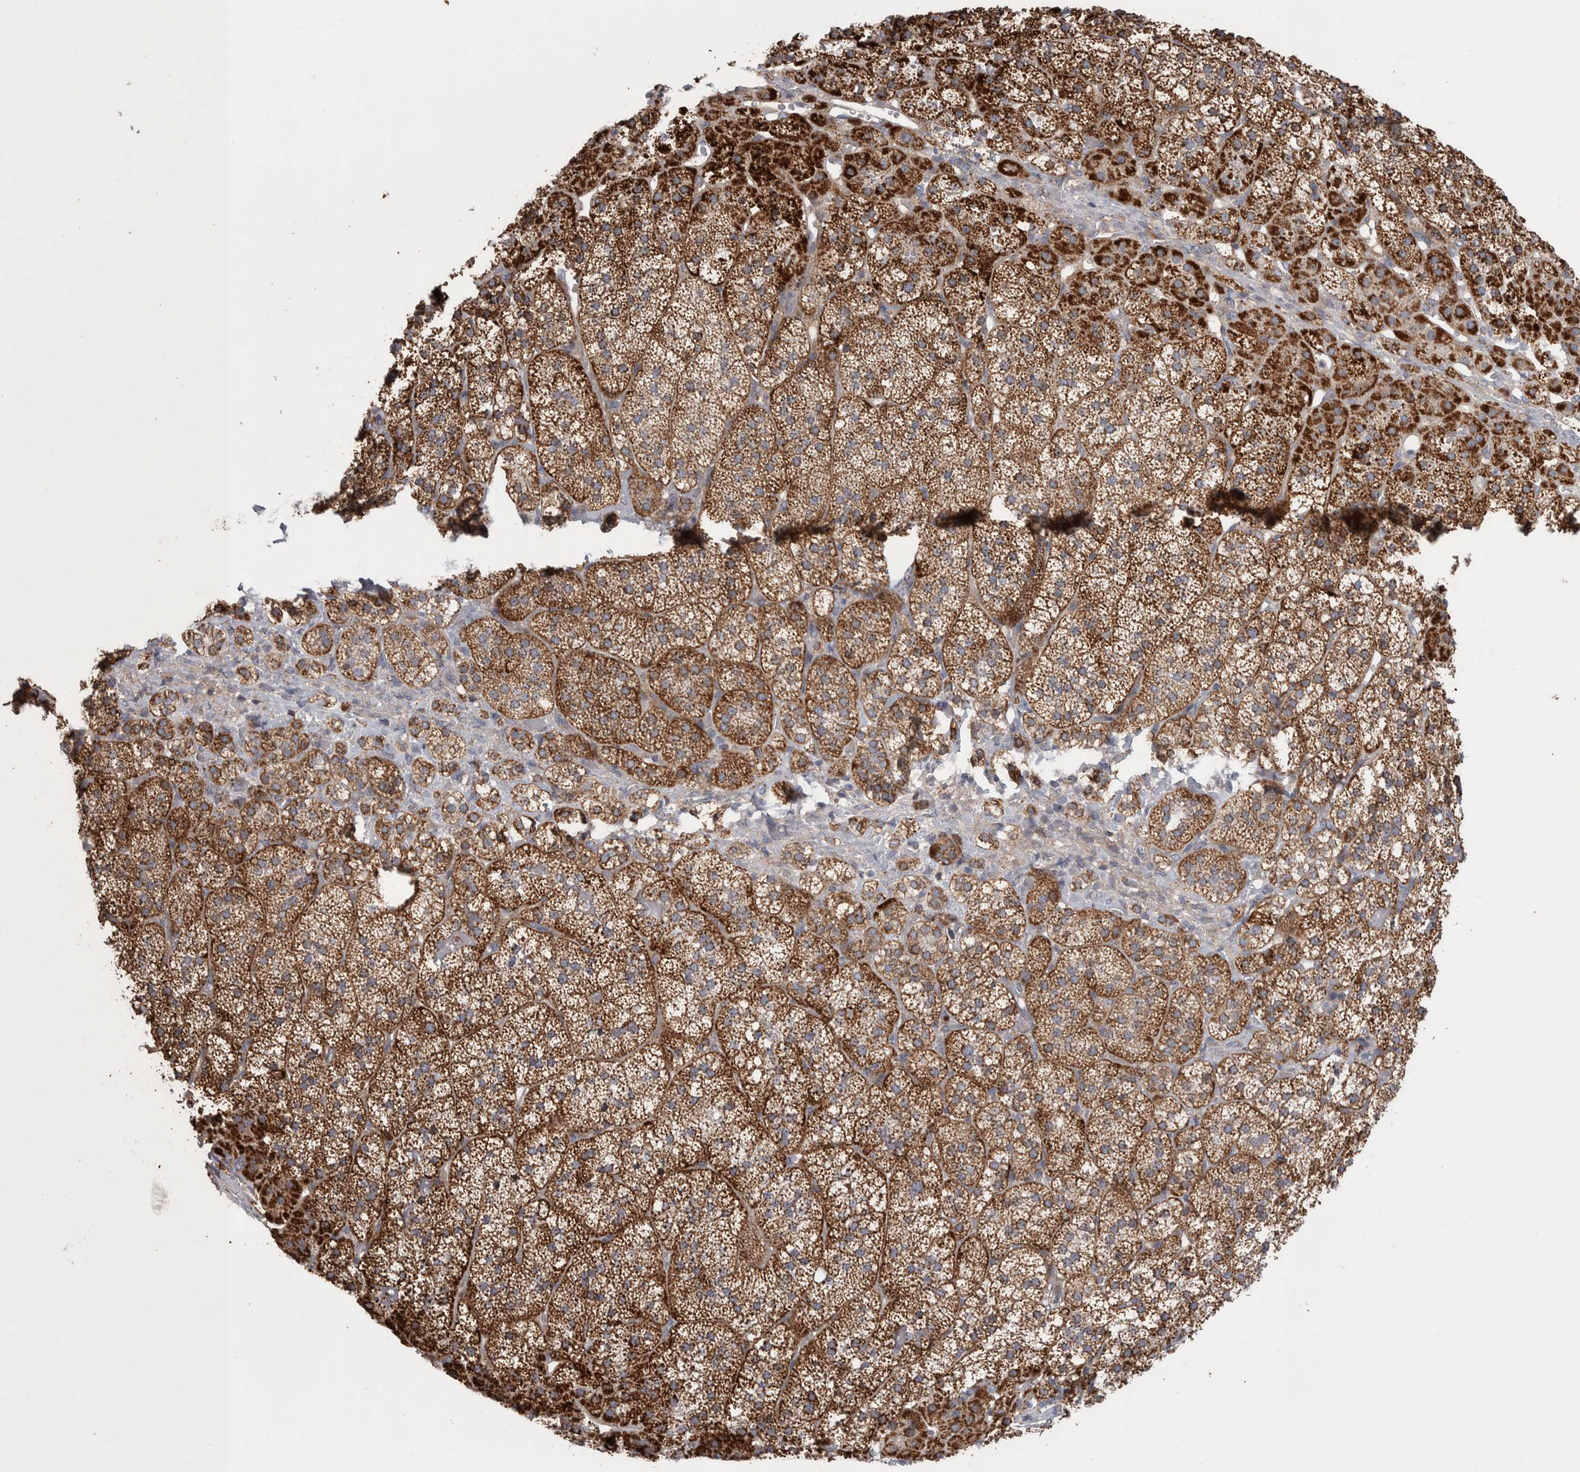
{"staining": {"intensity": "strong", "quantity": ">75%", "location": "cytoplasmic/membranous"}, "tissue": "adrenal gland", "cell_type": "Glandular cells", "image_type": "normal", "snomed": [{"axis": "morphology", "description": "Normal tissue, NOS"}, {"axis": "topography", "description": "Adrenal gland"}], "caption": "A micrograph of human adrenal gland stained for a protein demonstrates strong cytoplasmic/membranous brown staining in glandular cells.", "gene": "SCO1", "patient": {"sex": "female", "age": 44}}